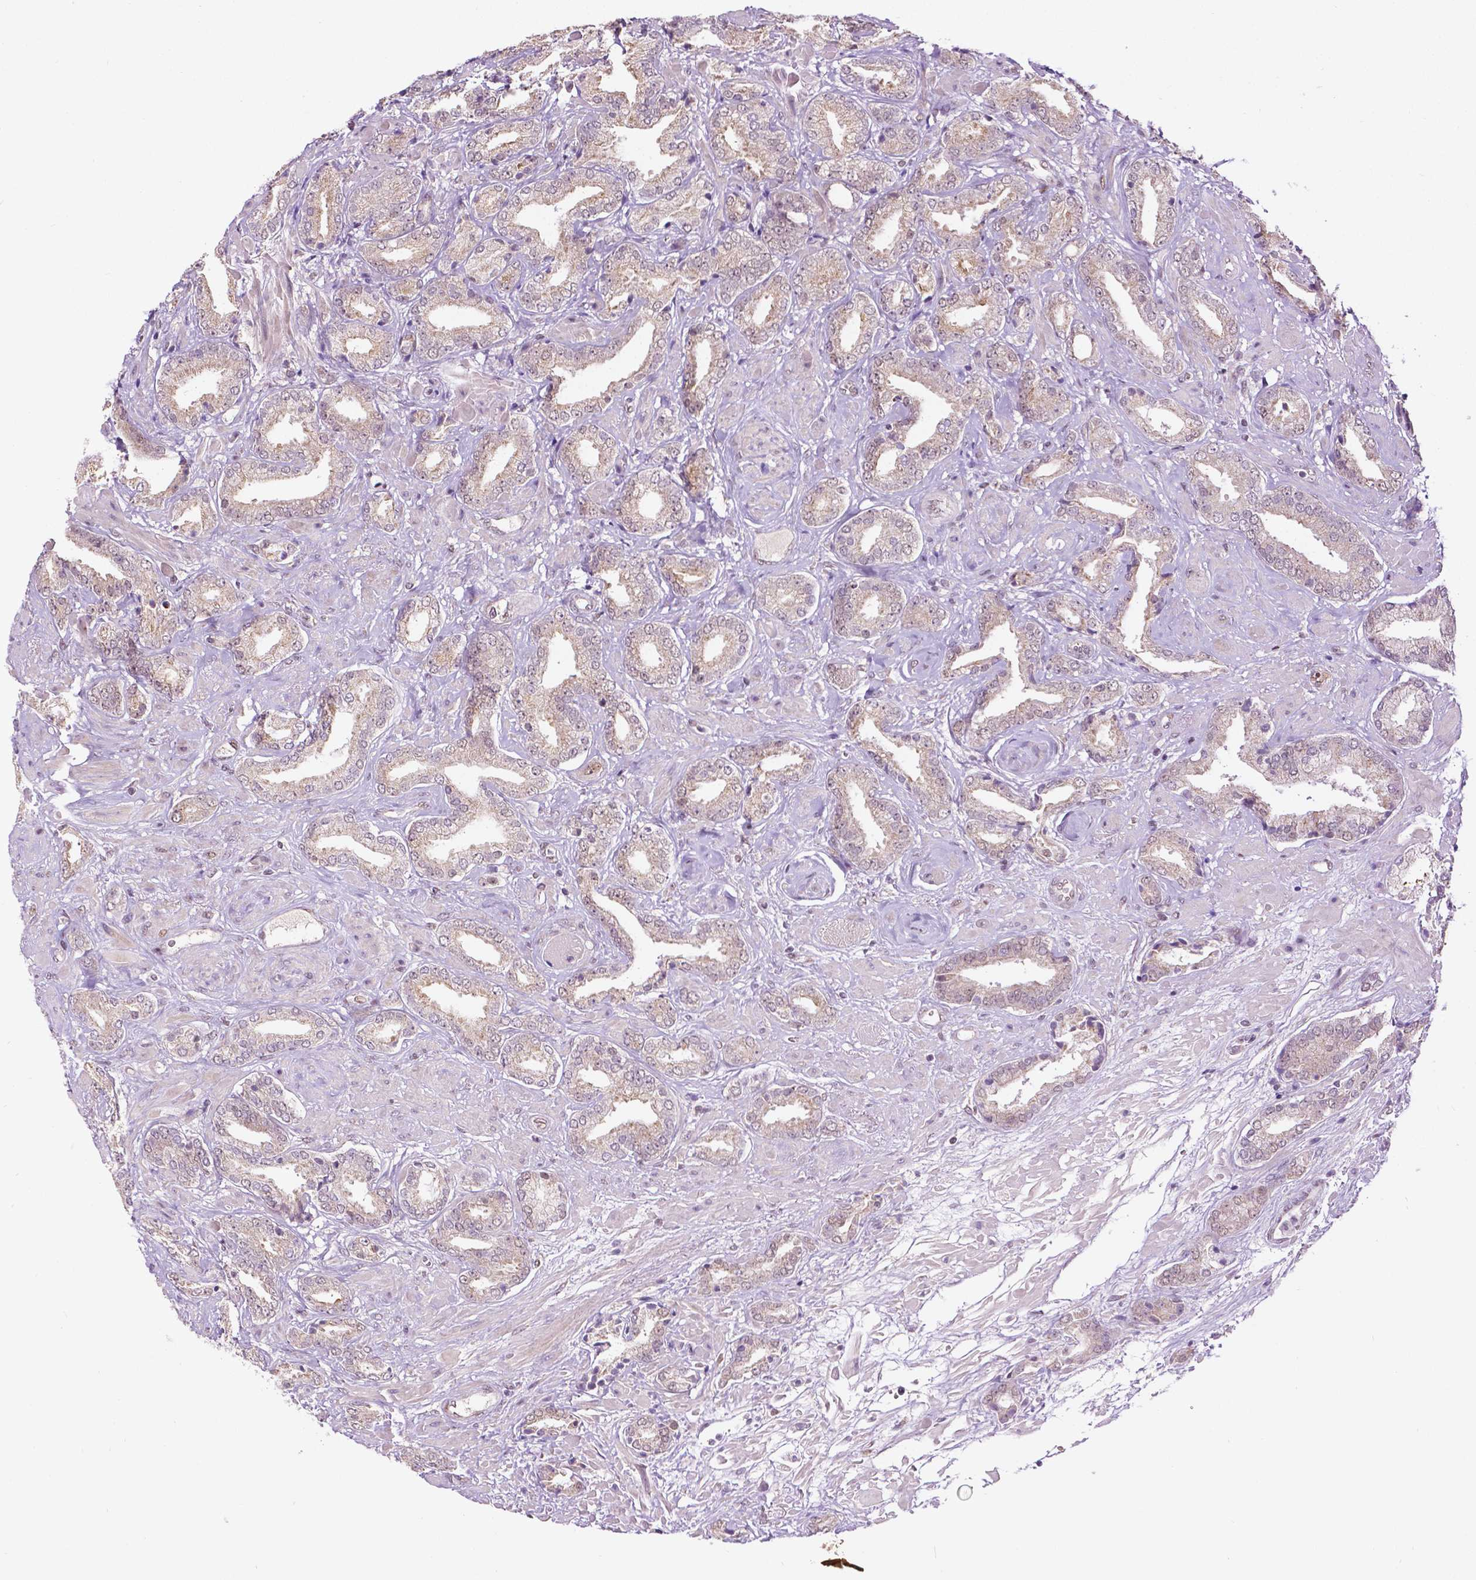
{"staining": {"intensity": "weak", "quantity": "<25%", "location": "cytoplasmic/membranous,nuclear"}, "tissue": "prostate cancer", "cell_type": "Tumor cells", "image_type": "cancer", "snomed": [{"axis": "morphology", "description": "Adenocarcinoma, High grade"}, {"axis": "topography", "description": "Prostate"}], "caption": "Human prostate high-grade adenocarcinoma stained for a protein using immunohistochemistry exhibits no positivity in tumor cells.", "gene": "ZNF41", "patient": {"sex": "male", "age": 56}}